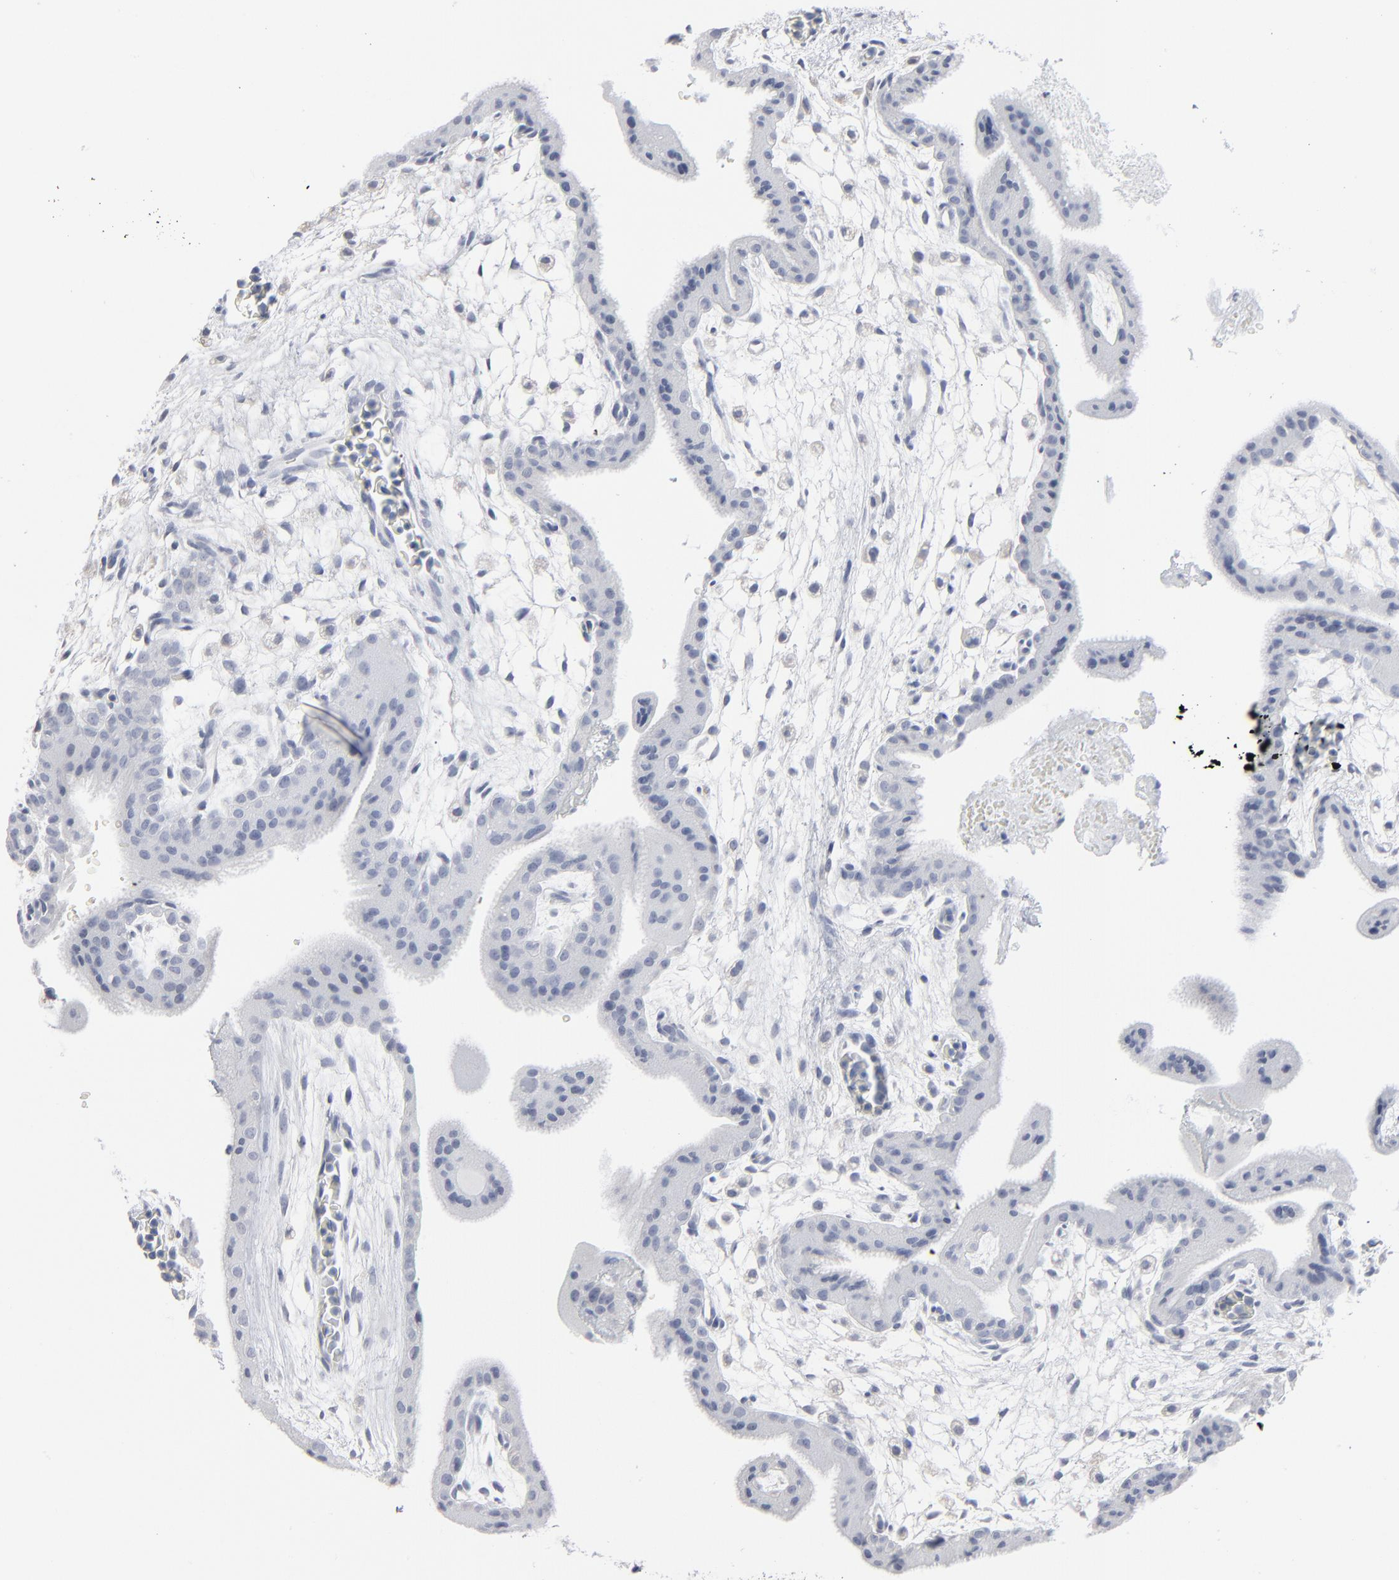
{"staining": {"intensity": "negative", "quantity": "none", "location": "none"}, "tissue": "placenta", "cell_type": "Trophoblastic cells", "image_type": "normal", "snomed": [{"axis": "morphology", "description": "Normal tissue, NOS"}, {"axis": "topography", "description": "Placenta"}], "caption": "Immunohistochemistry (IHC) of unremarkable placenta displays no staining in trophoblastic cells.", "gene": "PAGE1", "patient": {"sex": "female", "age": 35}}